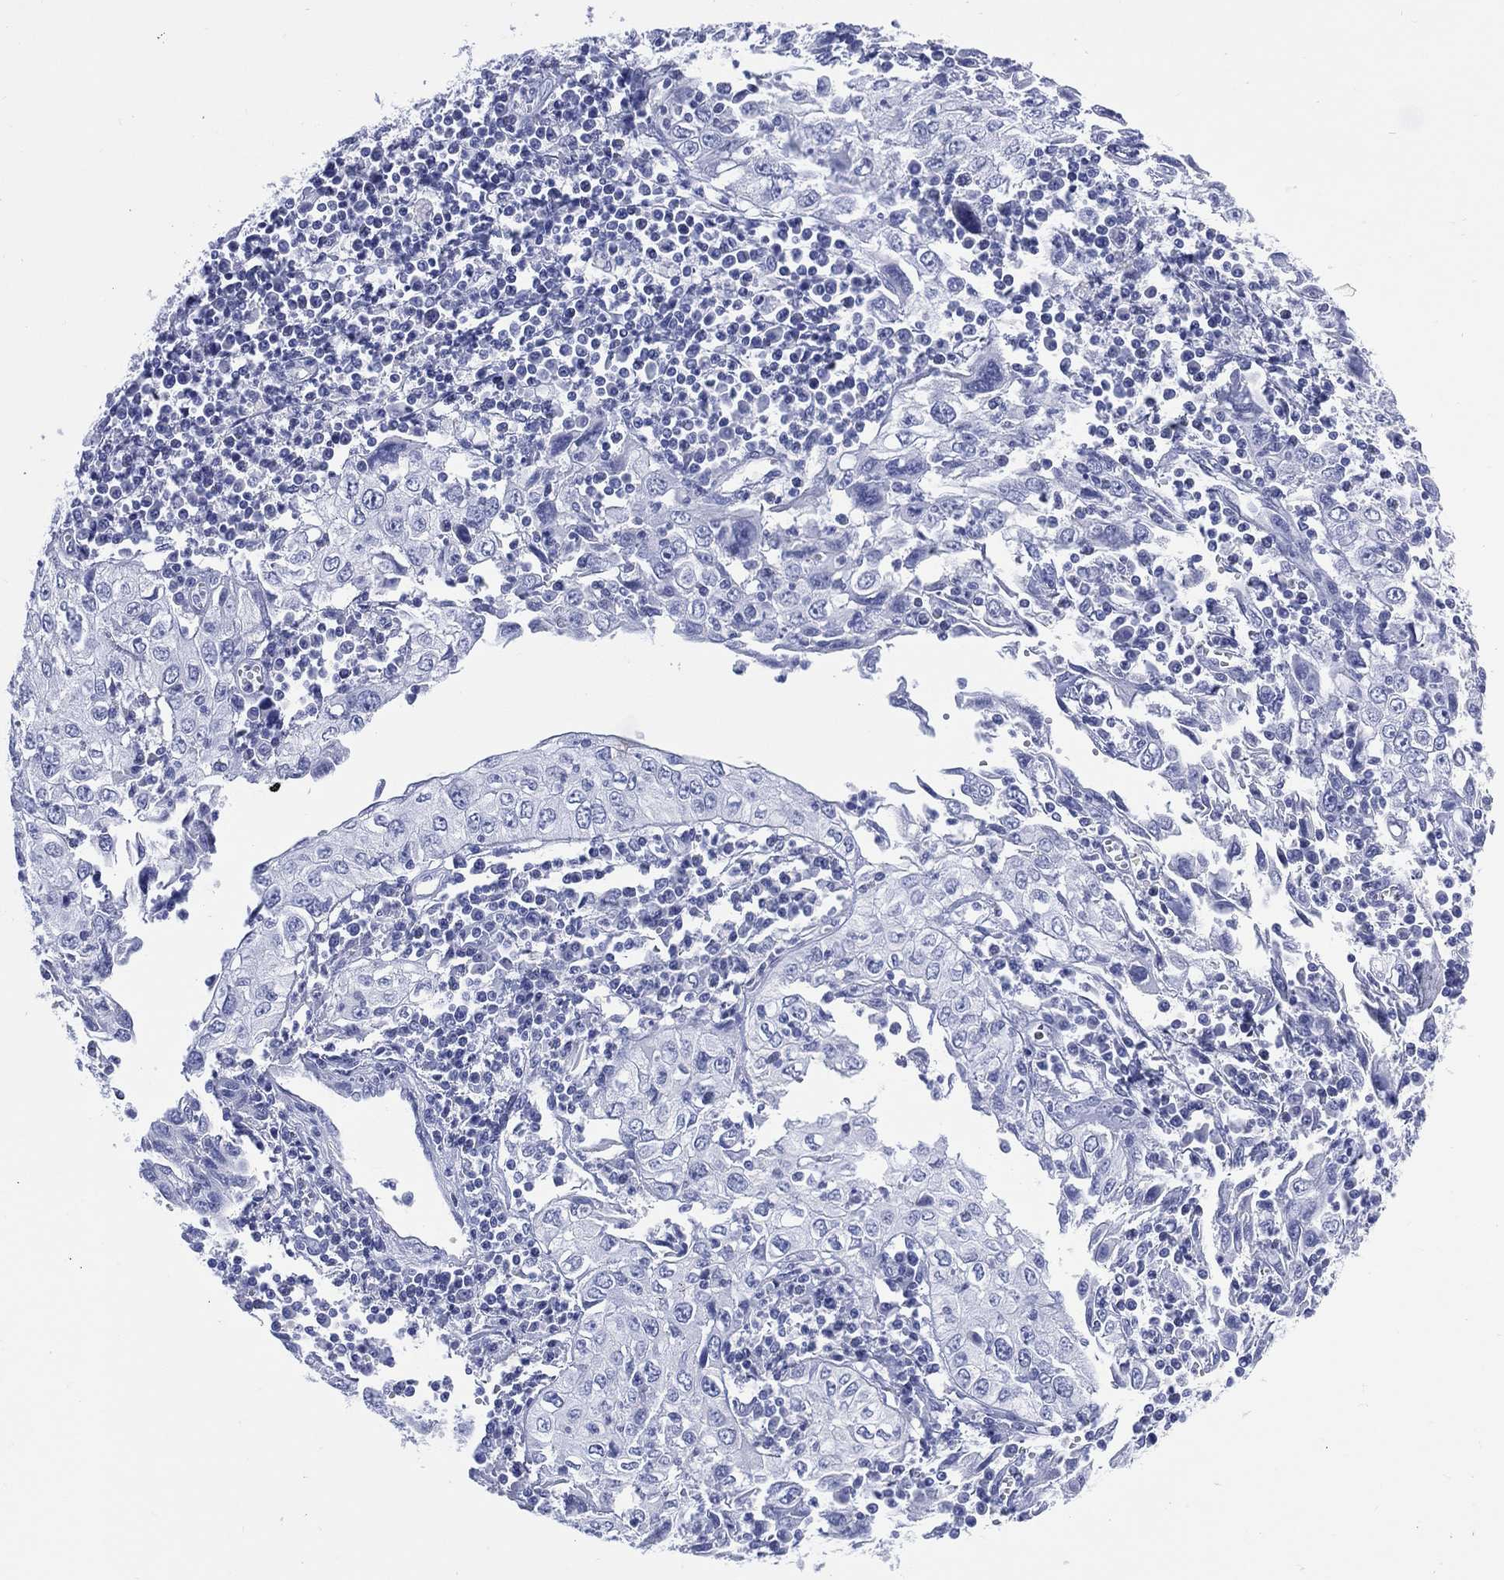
{"staining": {"intensity": "negative", "quantity": "none", "location": "none"}, "tissue": "cervical cancer", "cell_type": "Tumor cells", "image_type": "cancer", "snomed": [{"axis": "morphology", "description": "Squamous cell carcinoma, NOS"}, {"axis": "topography", "description": "Cervix"}], "caption": "This is a micrograph of immunohistochemistry staining of cervical cancer (squamous cell carcinoma), which shows no staining in tumor cells.", "gene": "LRRD1", "patient": {"sex": "female", "age": 24}}